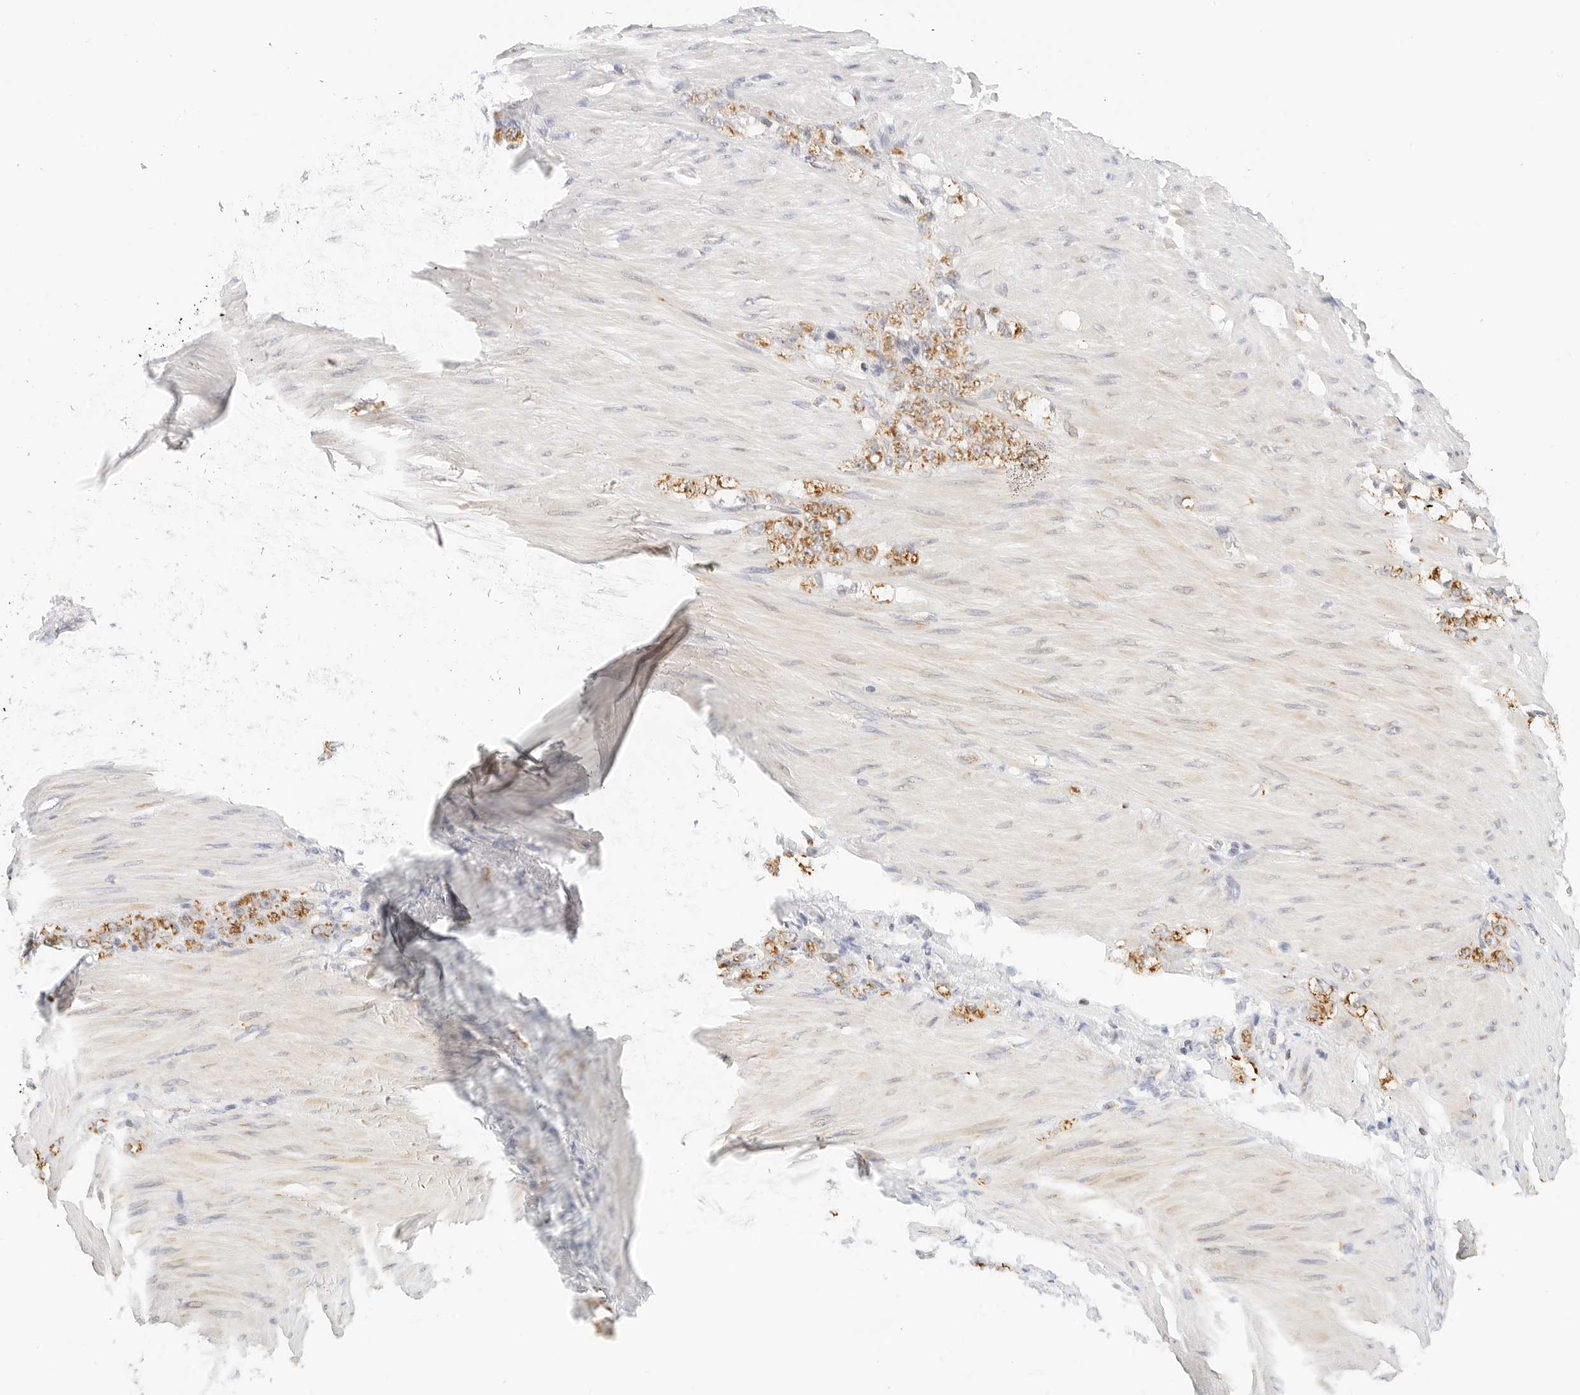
{"staining": {"intensity": "moderate", "quantity": ">75%", "location": "cytoplasmic/membranous"}, "tissue": "stomach cancer", "cell_type": "Tumor cells", "image_type": "cancer", "snomed": [{"axis": "morphology", "description": "Normal tissue, NOS"}, {"axis": "morphology", "description": "Adenocarcinoma, NOS"}, {"axis": "topography", "description": "Stomach"}], "caption": "An image of adenocarcinoma (stomach) stained for a protein demonstrates moderate cytoplasmic/membranous brown staining in tumor cells. (DAB (3,3'-diaminobenzidine) IHC with brightfield microscopy, high magnification).", "gene": "ATL1", "patient": {"sex": "male", "age": 82}}